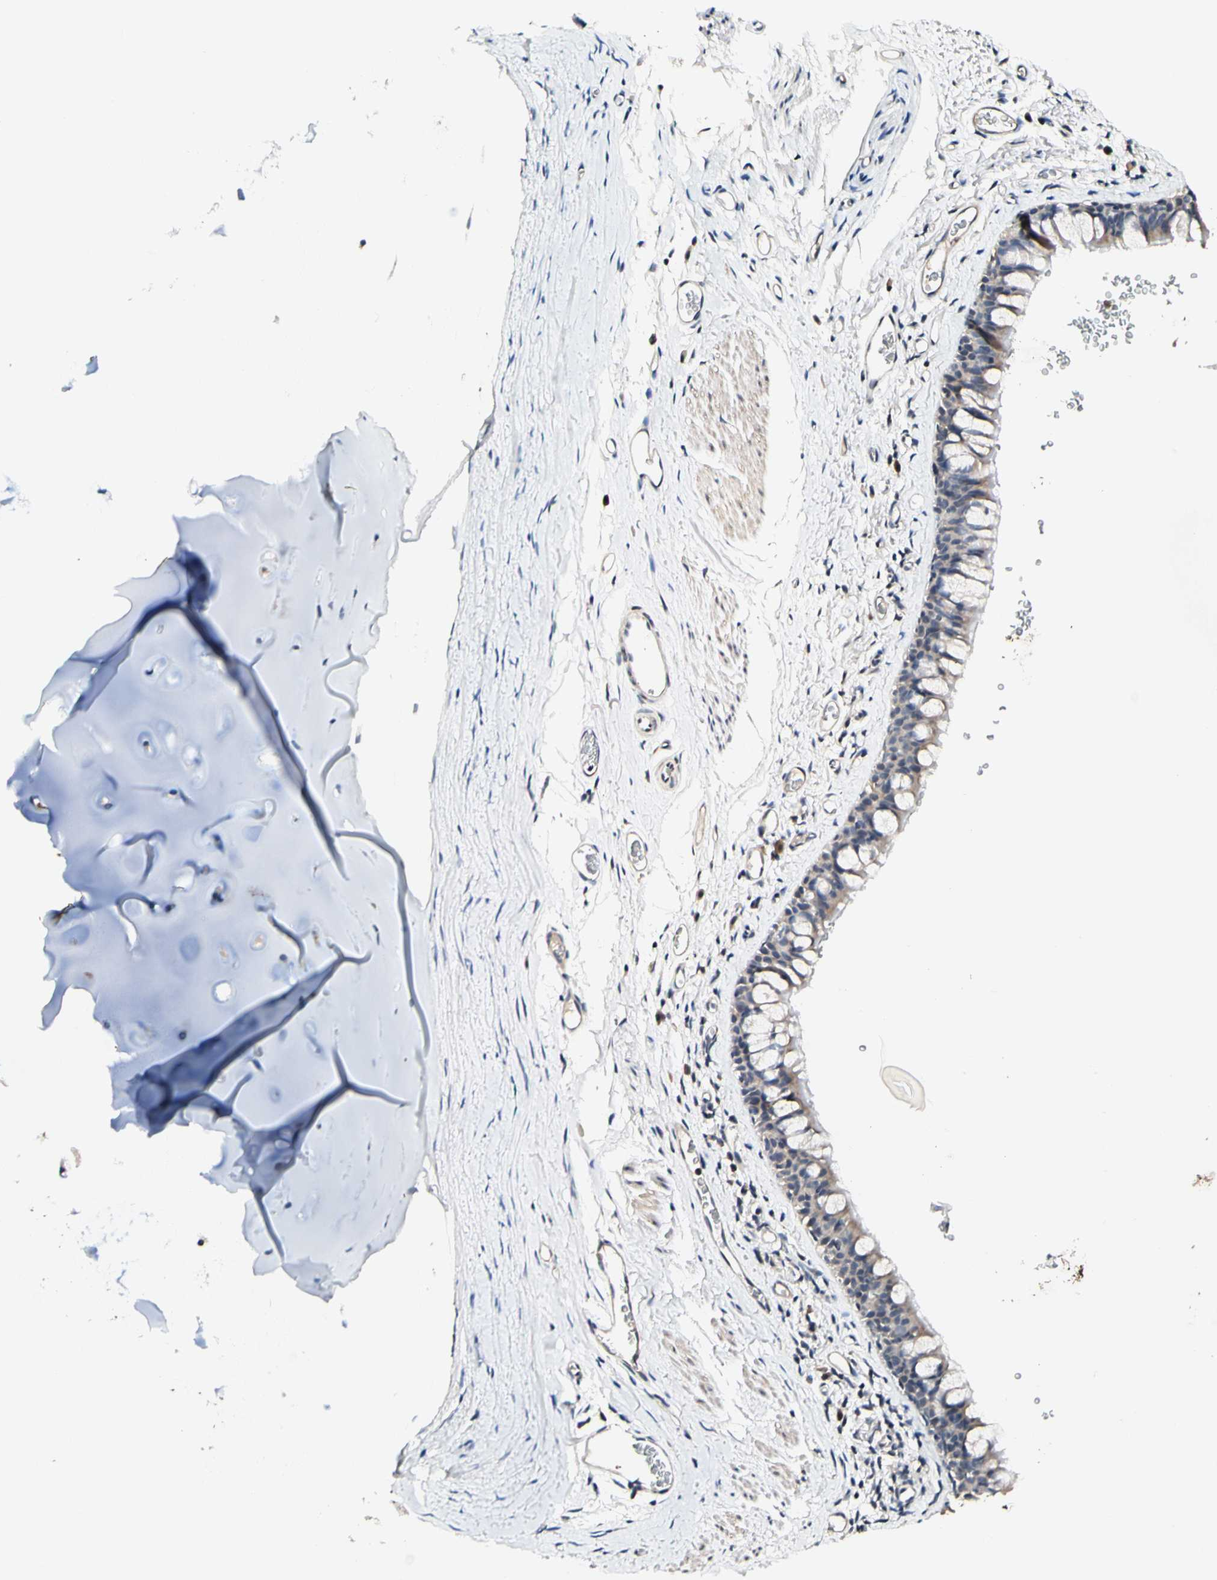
{"staining": {"intensity": "weak", "quantity": ">75%", "location": "cytoplasmic/membranous"}, "tissue": "bronchus", "cell_type": "Respiratory epithelial cells", "image_type": "normal", "snomed": [{"axis": "morphology", "description": "Normal tissue, NOS"}, {"axis": "morphology", "description": "Malignant melanoma, Metastatic site"}, {"axis": "topography", "description": "Bronchus"}, {"axis": "topography", "description": "Lung"}], "caption": "Weak cytoplasmic/membranous staining is appreciated in about >75% of respiratory epithelial cells in benign bronchus.", "gene": "SOX30", "patient": {"sex": "male", "age": 64}}